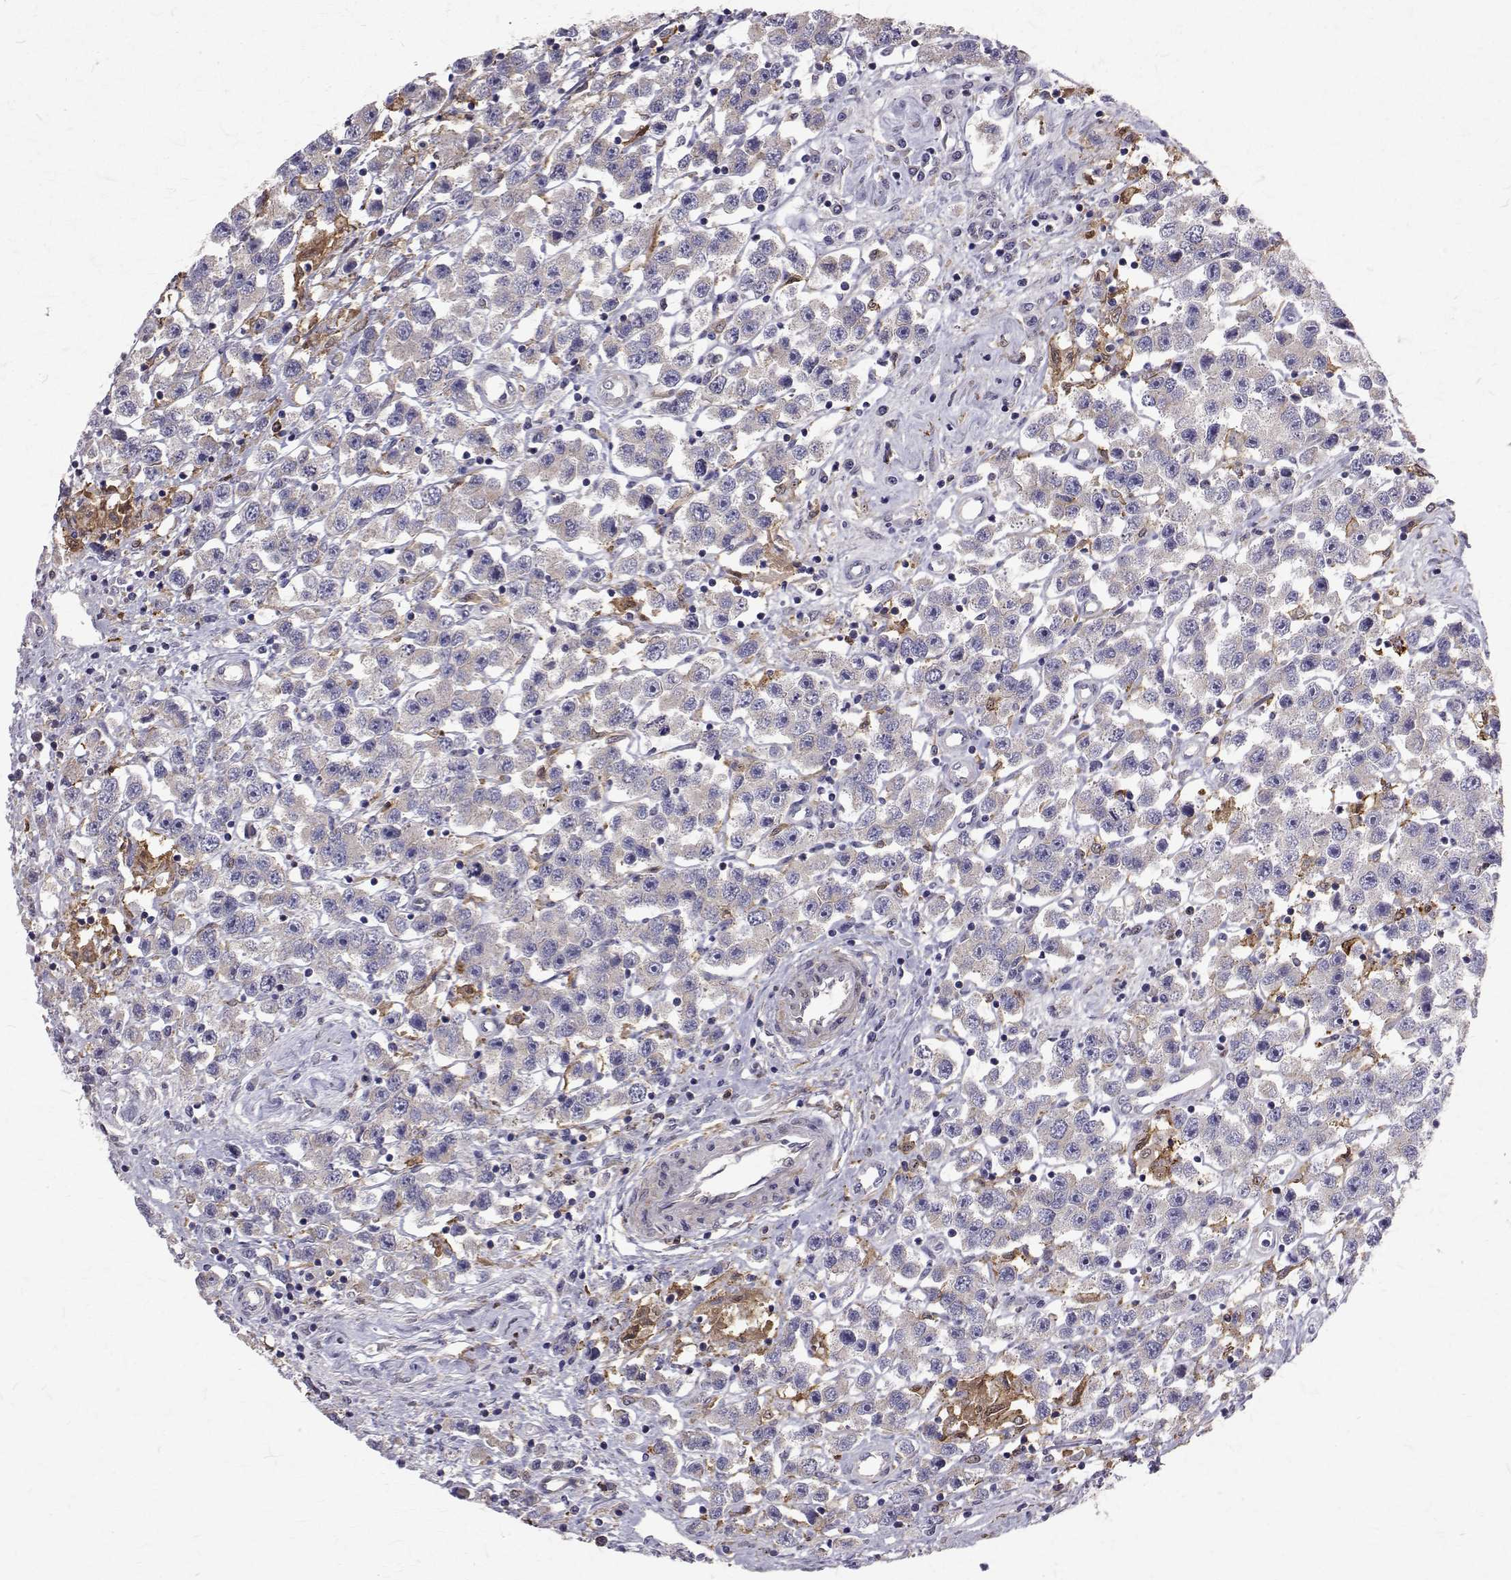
{"staining": {"intensity": "negative", "quantity": "none", "location": "none"}, "tissue": "testis cancer", "cell_type": "Tumor cells", "image_type": "cancer", "snomed": [{"axis": "morphology", "description": "Seminoma, NOS"}, {"axis": "topography", "description": "Testis"}], "caption": "Protein analysis of testis seminoma reveals no significant expression in tumor cells.", "gene": "CCDC89", "patient": {"sex": "male", "age": 45}}